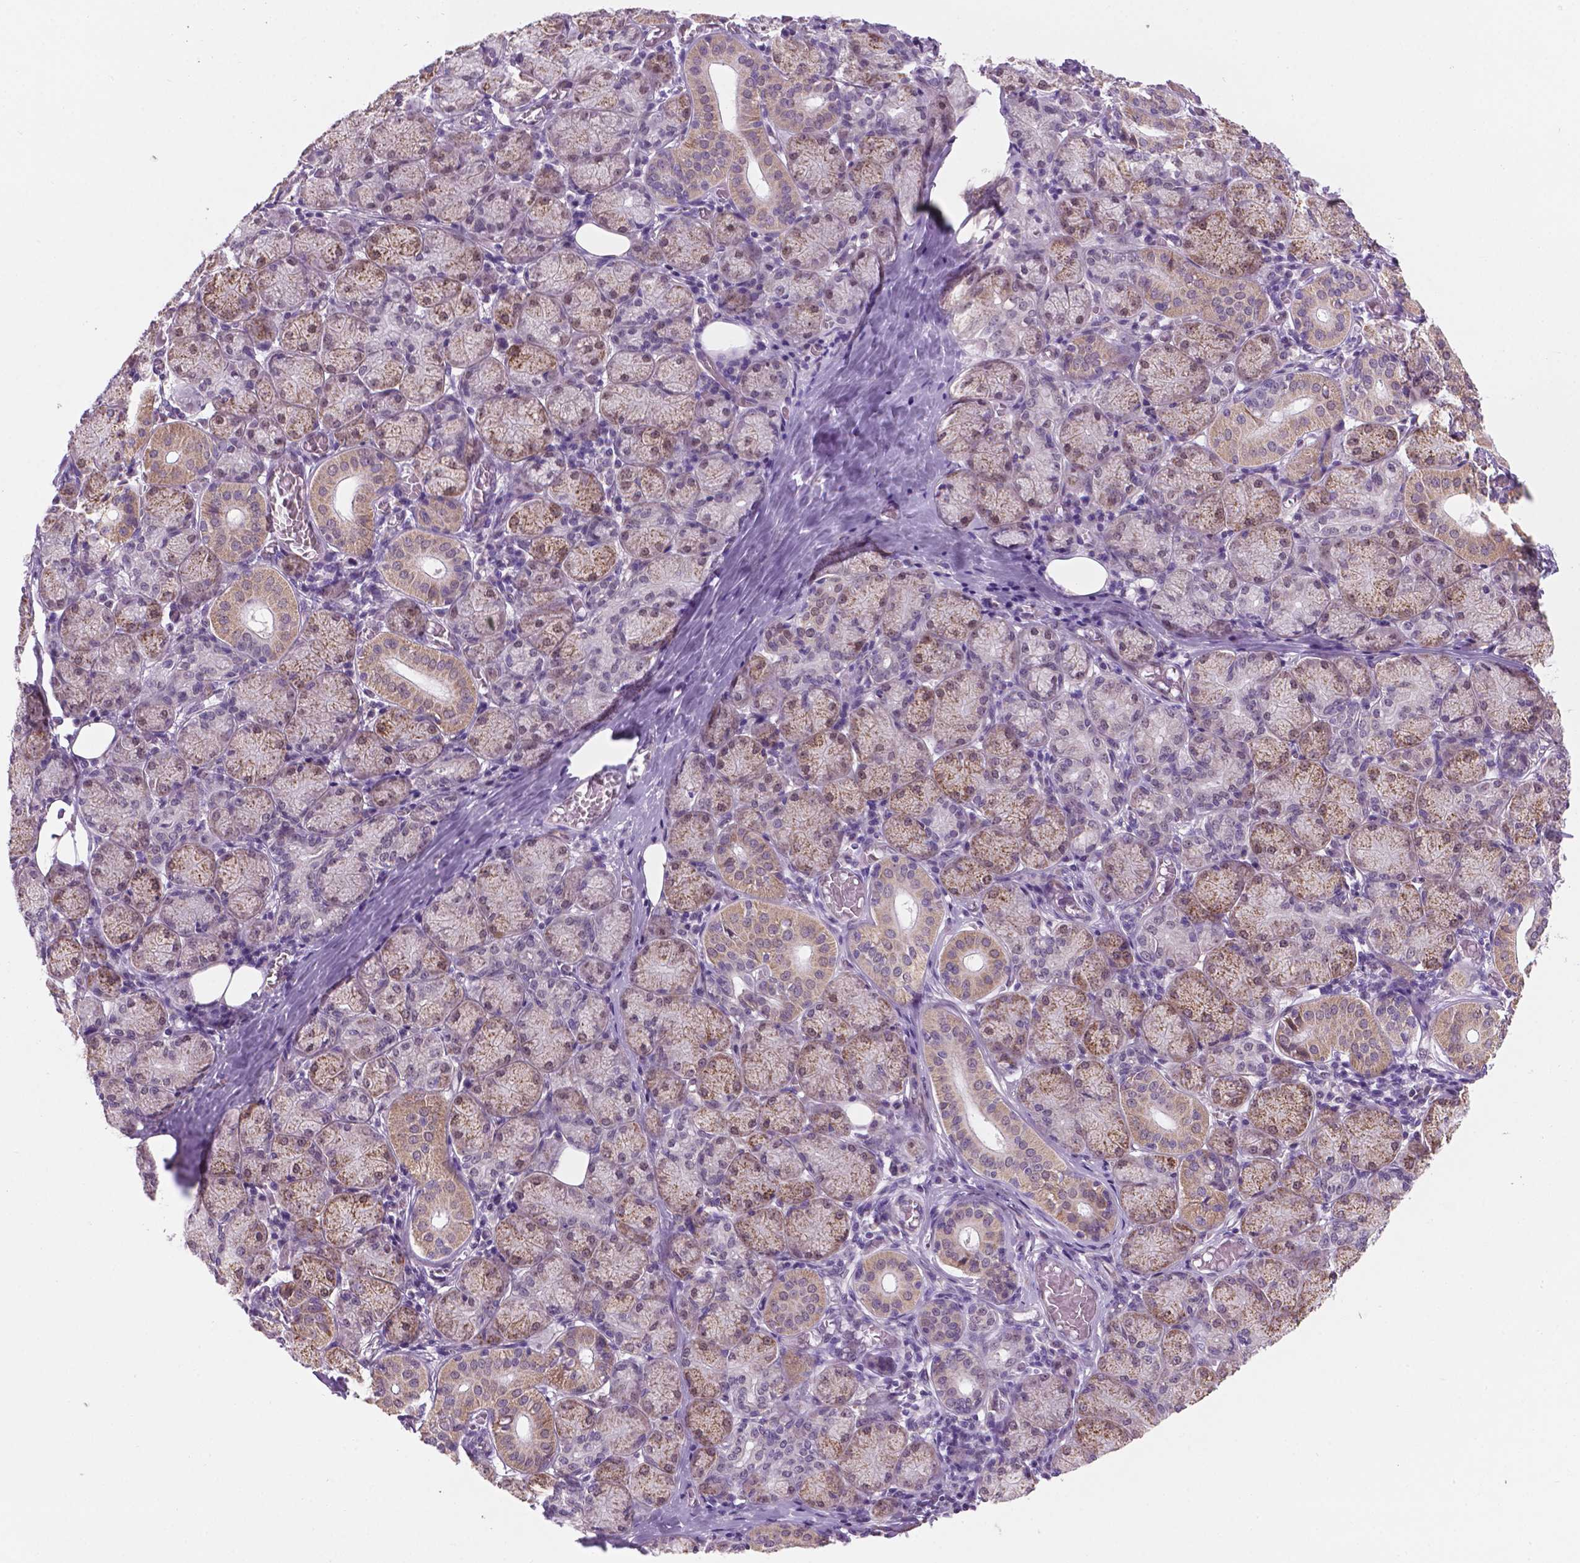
{"staining": {"intensity": "moderate", "quantity": "25%-75%", "location": "nuclear"}, "tissue": "salivary gland", "cell_type": "Glandular cells", "image_type": "normal", "snomed": [{"axis": "morphology", "description": "Normal tissue, NOS"}, {"axis": "topography", "description": "Salivary gland"}, {"axis": "topography", "description": "Peripheral nerve tissue"}], "caption": "Glandular cells demonstrate medium levels of moderate nuclear expression in approximately 25%-75% of cells in normal human salivary gland.", "gene": "C18orf21", "patient": {"sex": "female", "age": 24}}